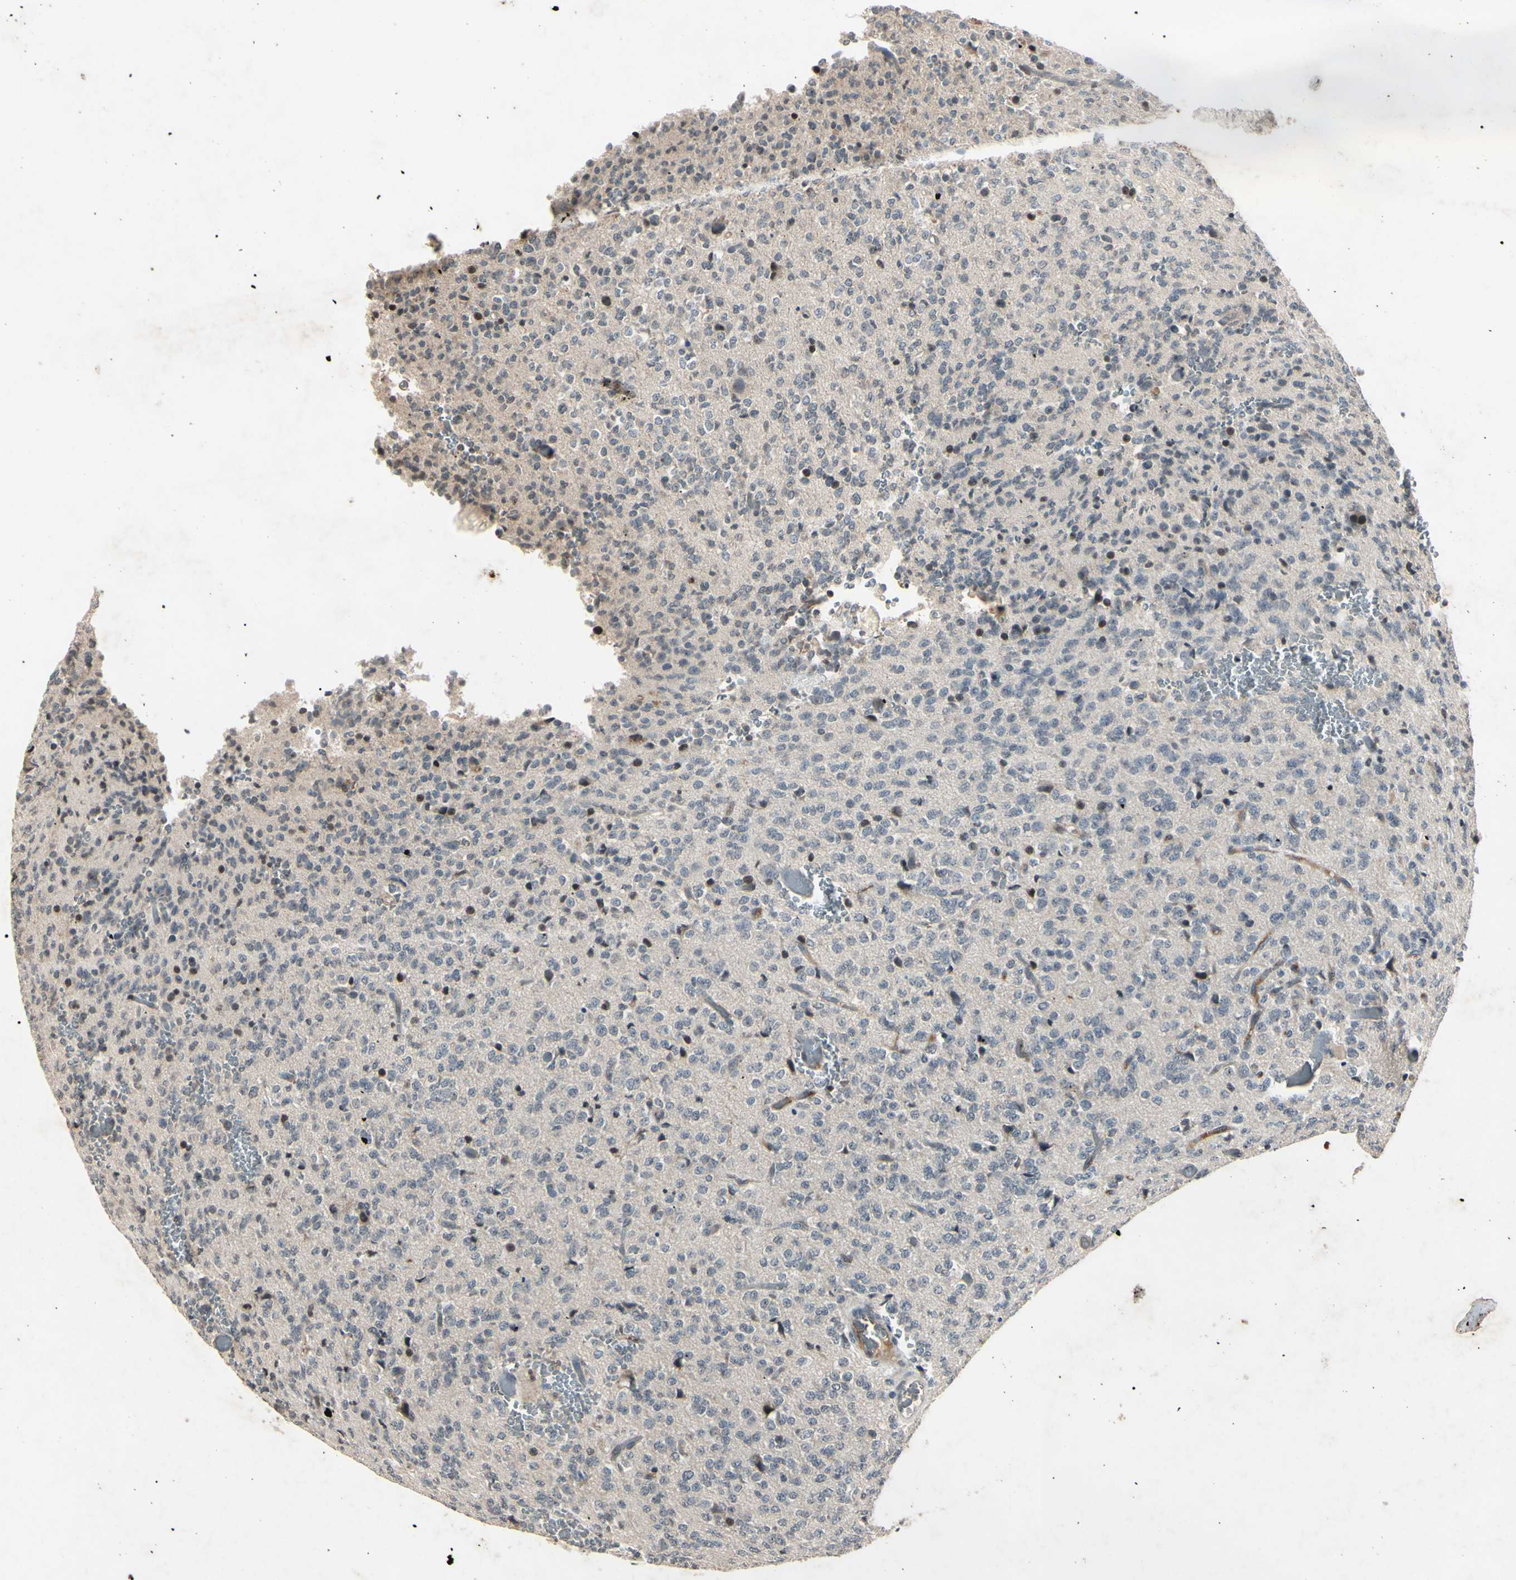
{"staining": {"intensity": "negative", "quantity": "none", "location": "none"}, "tissue": "glioma", "cell_type": "Tumor cells", "image_type": "cancer", "snomed": [{"axis": "morphology", "description": "Glioma, malignant, Low grade"}, {"axis": "topography", "description": "Brain"}], "caption": "Immunohistochemistry image of neoplastic tissue: human malignant low-grade glioma stained with DAB displays no significant protein positivity in tumor cells. The staining is performed using DAB (3,3'-diaminobenzidine) brown chromogen with nuclei counter-stained in using hematoxylin.", "gene": "AEBP1", "patient": {"sex": "male", "age": 38}}